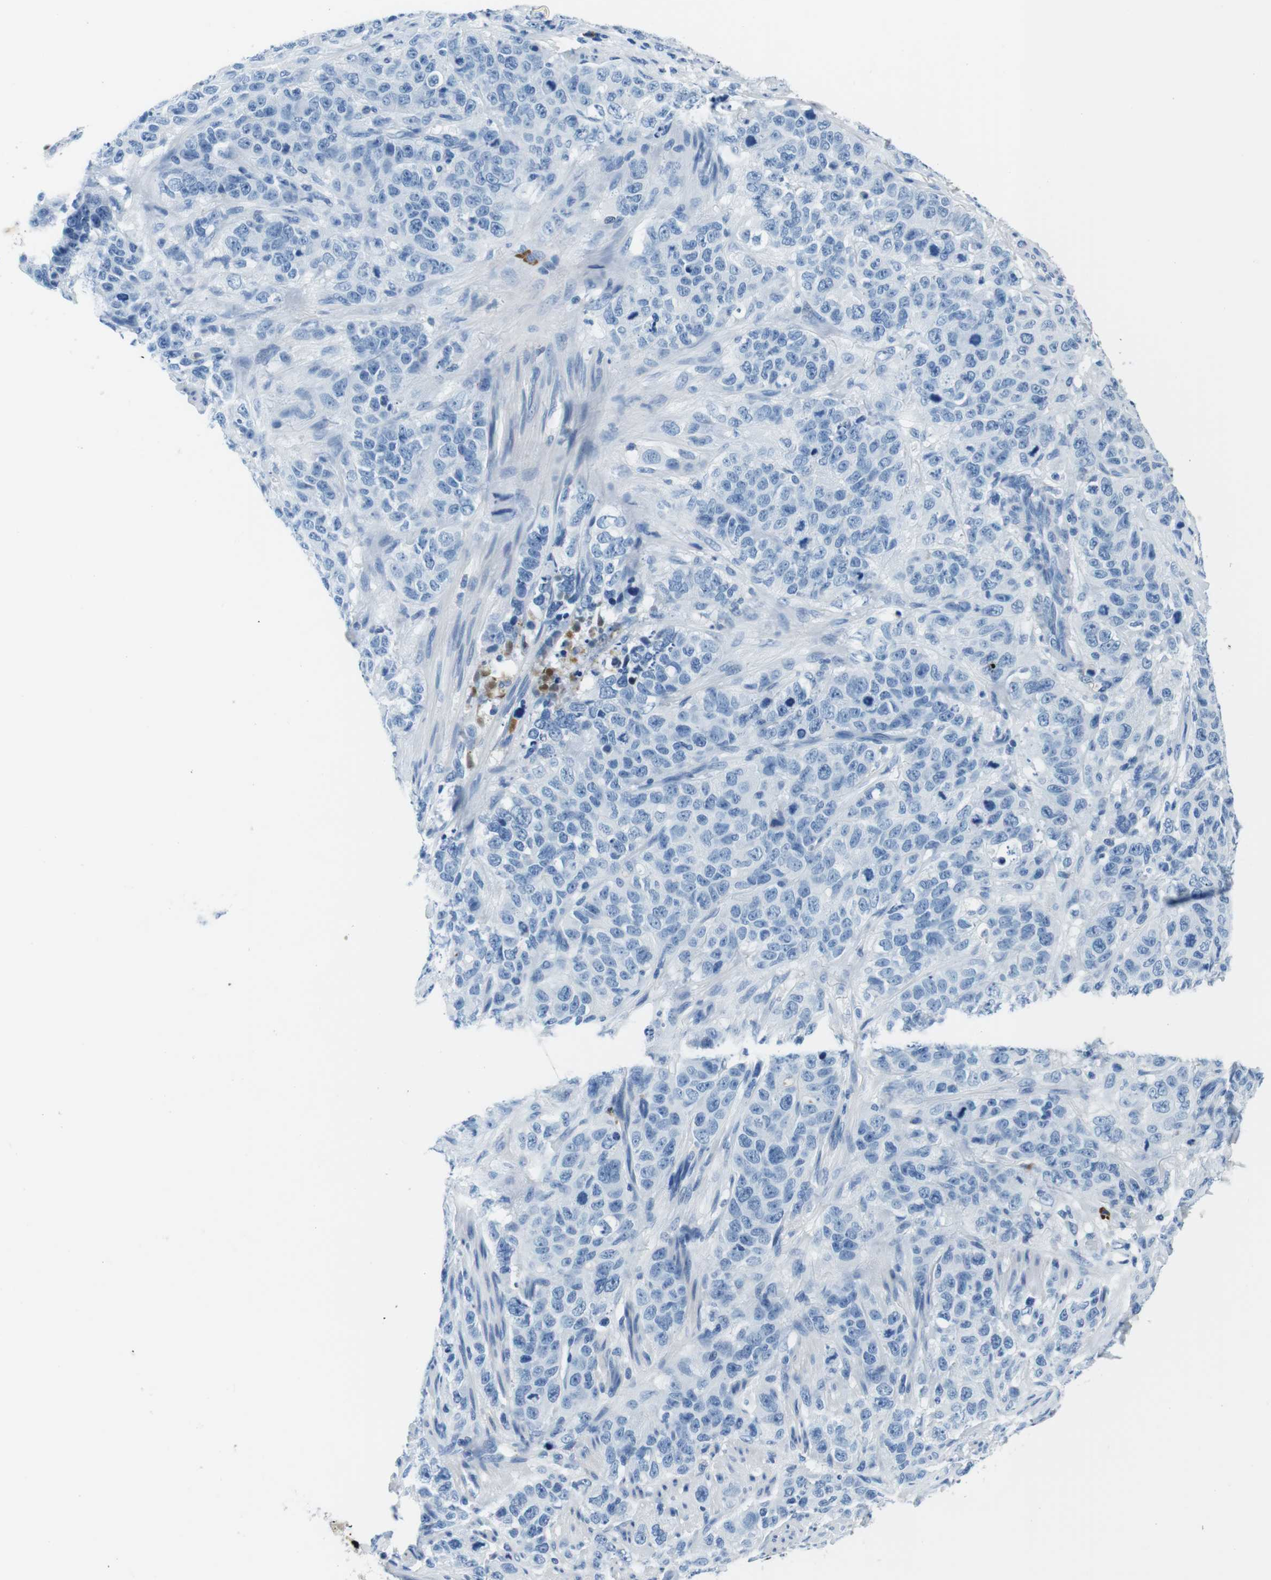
{"staining": {"intensity": "negative", "quantity": "none", "location": "none"}, "tissue": "stomach cancer", "cell_type": "Tumor cells", "image_type": "cancer", "snomed": [{"axis": "morphology", "description": "Adenocarcinoma, NOS"}, {"axis": "topography", "description": "Stomach"}], "caption": "The histopathology image displays no significant staining in tumor cells of stomach cancer. (Immunohistochemistry (ihc), brightfield microscopy, high magnification).", "gene": "IGKC", "patient": {"sex": "male", "age": 48}}